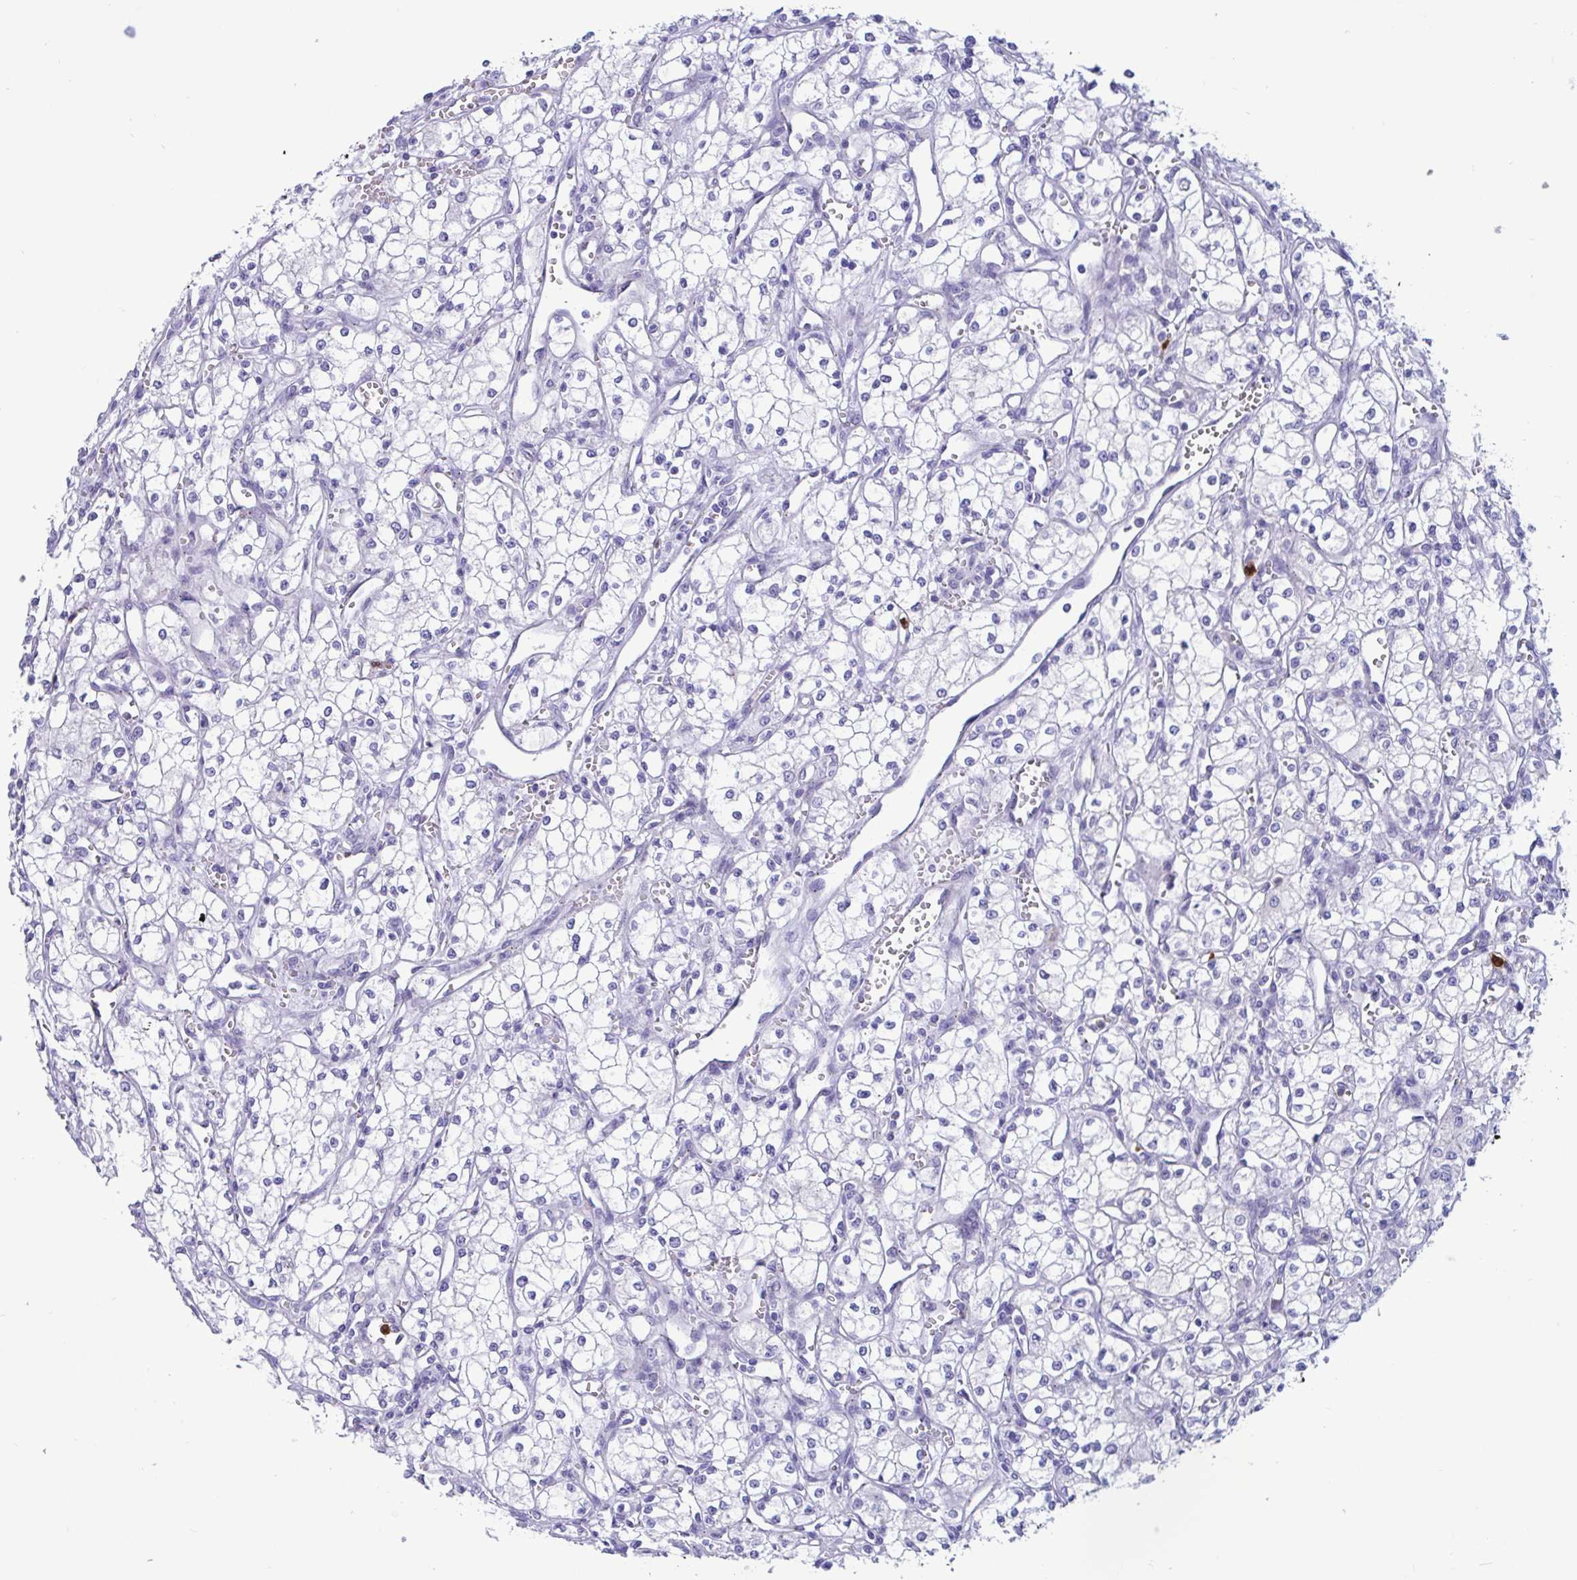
{"staining": {"intensity": "negative", "quantity": "none", "location": "none"}, "tissue": "renal cancer", "cell_type": "Tumor cells", "image_type": "cancer", "snomed": [{"axis": "morphology", "description": "Adenocarcinoma, NOS"}, {"axis": "topography", "description": "Kidney"}], "caption": "Protein analysis of renal cancer (adenocarcinoma) displays no significant expression in tumor cells.", "gene": "RNASE3", "patient": {"sex": "male", "age": 59}}